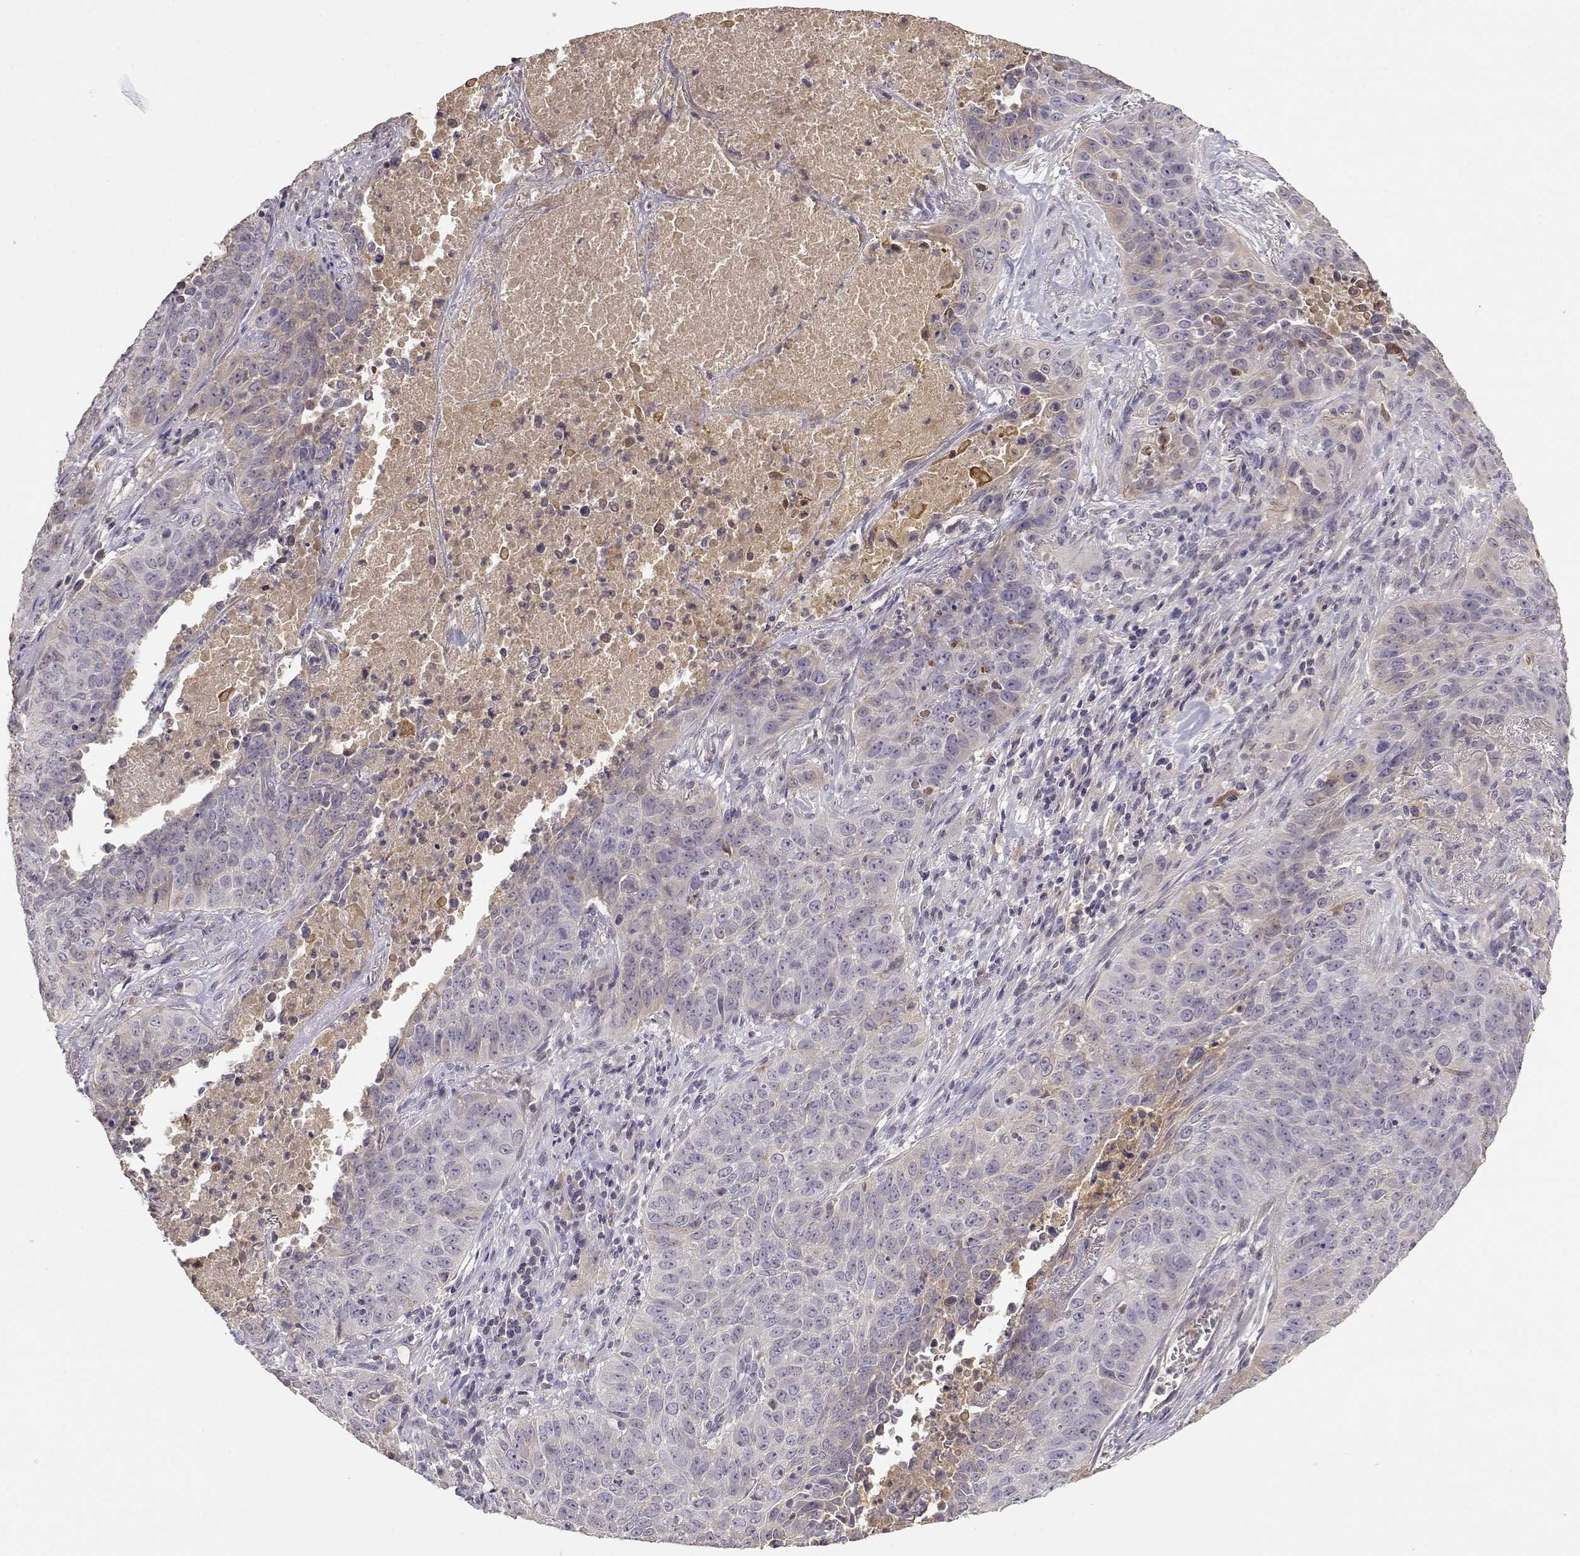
{"staining": {"intensity": "weak", "quantity": "<25%", "location": "cytoplasmic/membranous"}, "tissue": "lung cancer", "cell_type": "Tumor cells", "image_type": "cancer", "snomed": [{"axis": "morphology", "description": "Normal tissue, NOS"}, {"axis": "morphology", "description": "Squamous cell carcinoma, NOS"}, {"axis": "topography", "description": "Bronchus"}, {"axis": "topography", "description": "Lung"}], "caption": "IHC of lung squamous cell carcinoma demonstrates no staining in tumor cells.", "gene": "TACR1", "patient": {"sex": "male", "age": 64}}